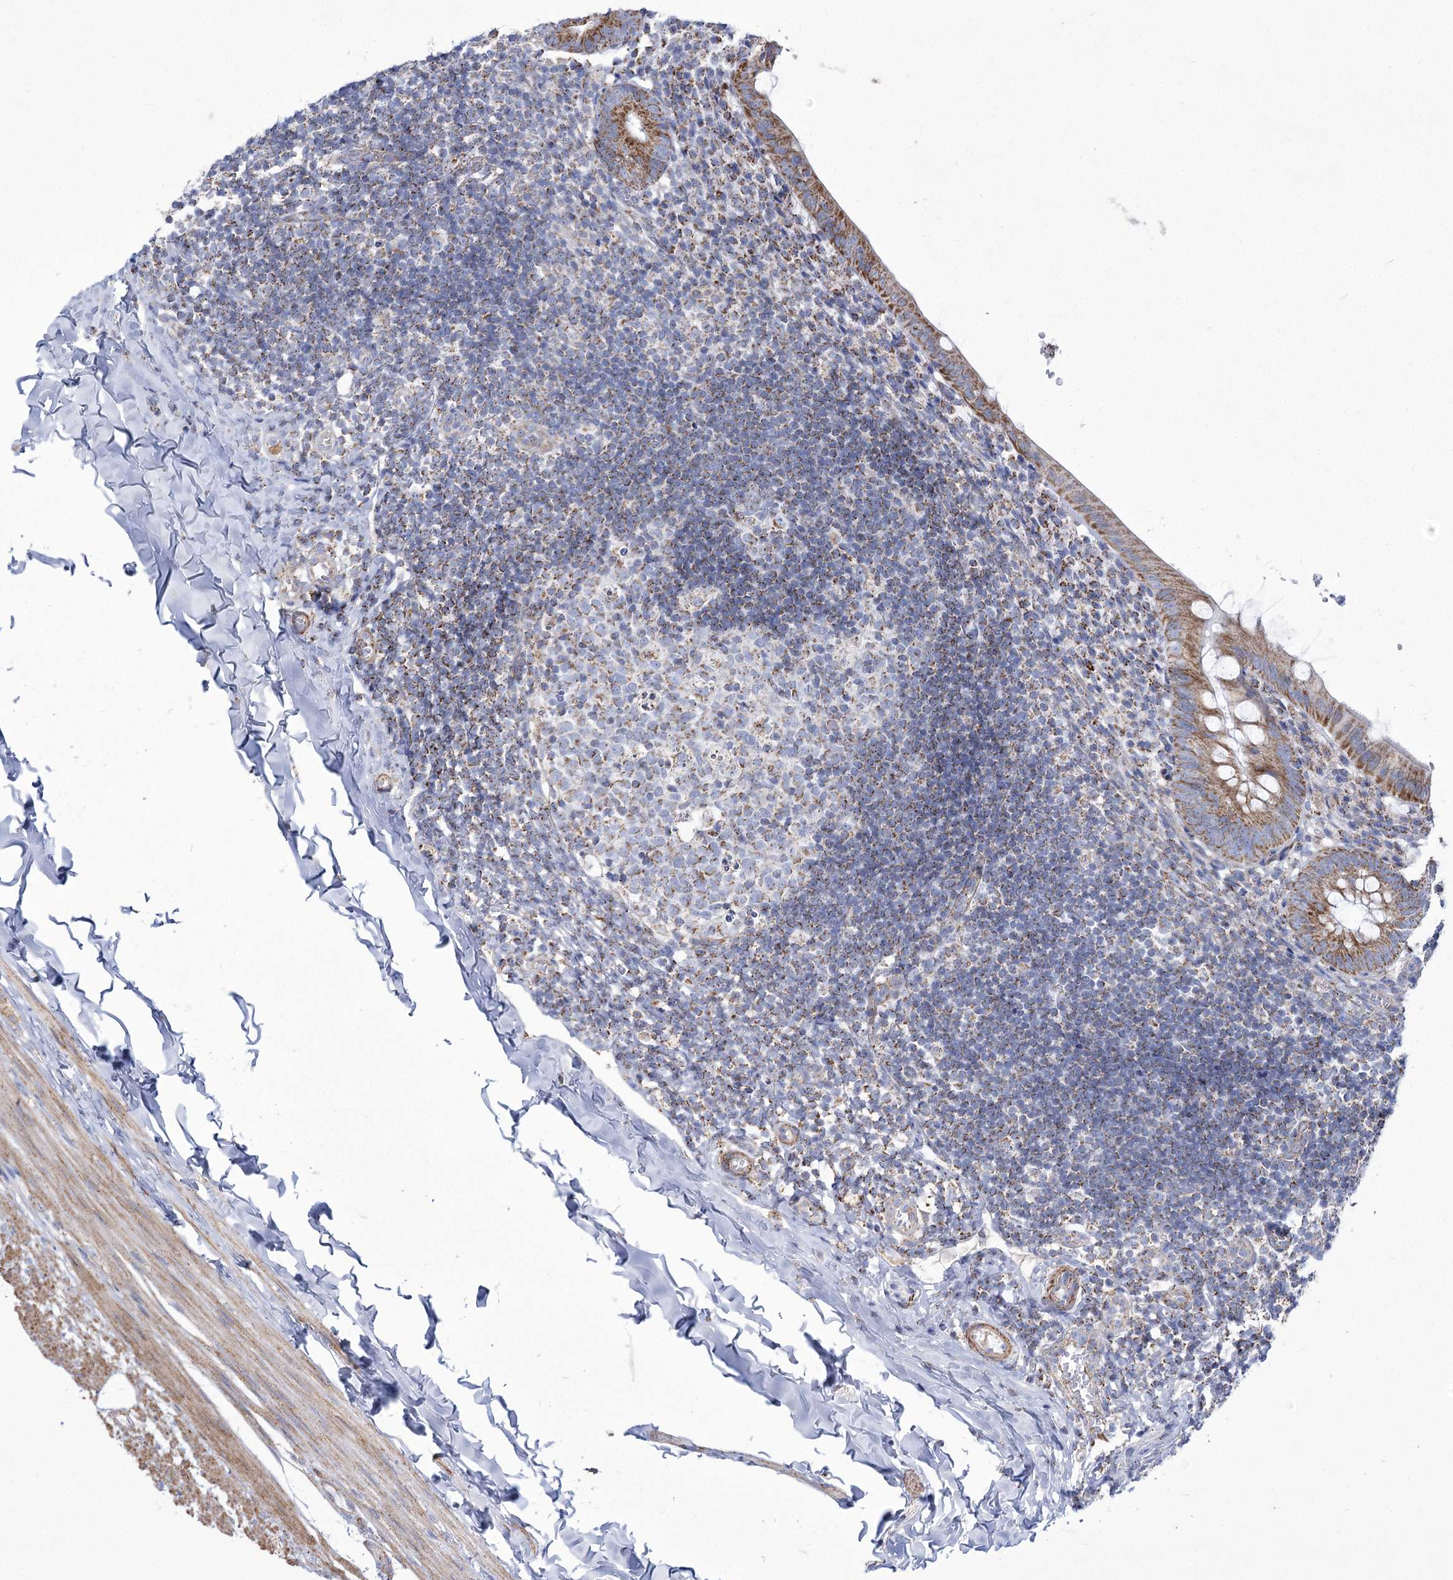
{"staining": {"intensity": "moderate", "quantity": ">75%", "location": "cytoplasmic/membranous"}, "tissue": "appendix", "cell_type": "Glandular cells", "image_type": "normal", "snomed": [{"axis": "morphology", "description": "Normal tissue, NOS"}, {"axis": "topography", "description": "Appendix"}], "caption": "Immunohistochemical staining of unremarkable appendix reveals medium levels of moderate cytoplasmic/membranous expression in about >75% of glandular cells. Ihc stains the protein of interest in brown and the nuclei are stained blue.", "gene": "PDHB", "patient": {"sex": "male", "age": 8}}